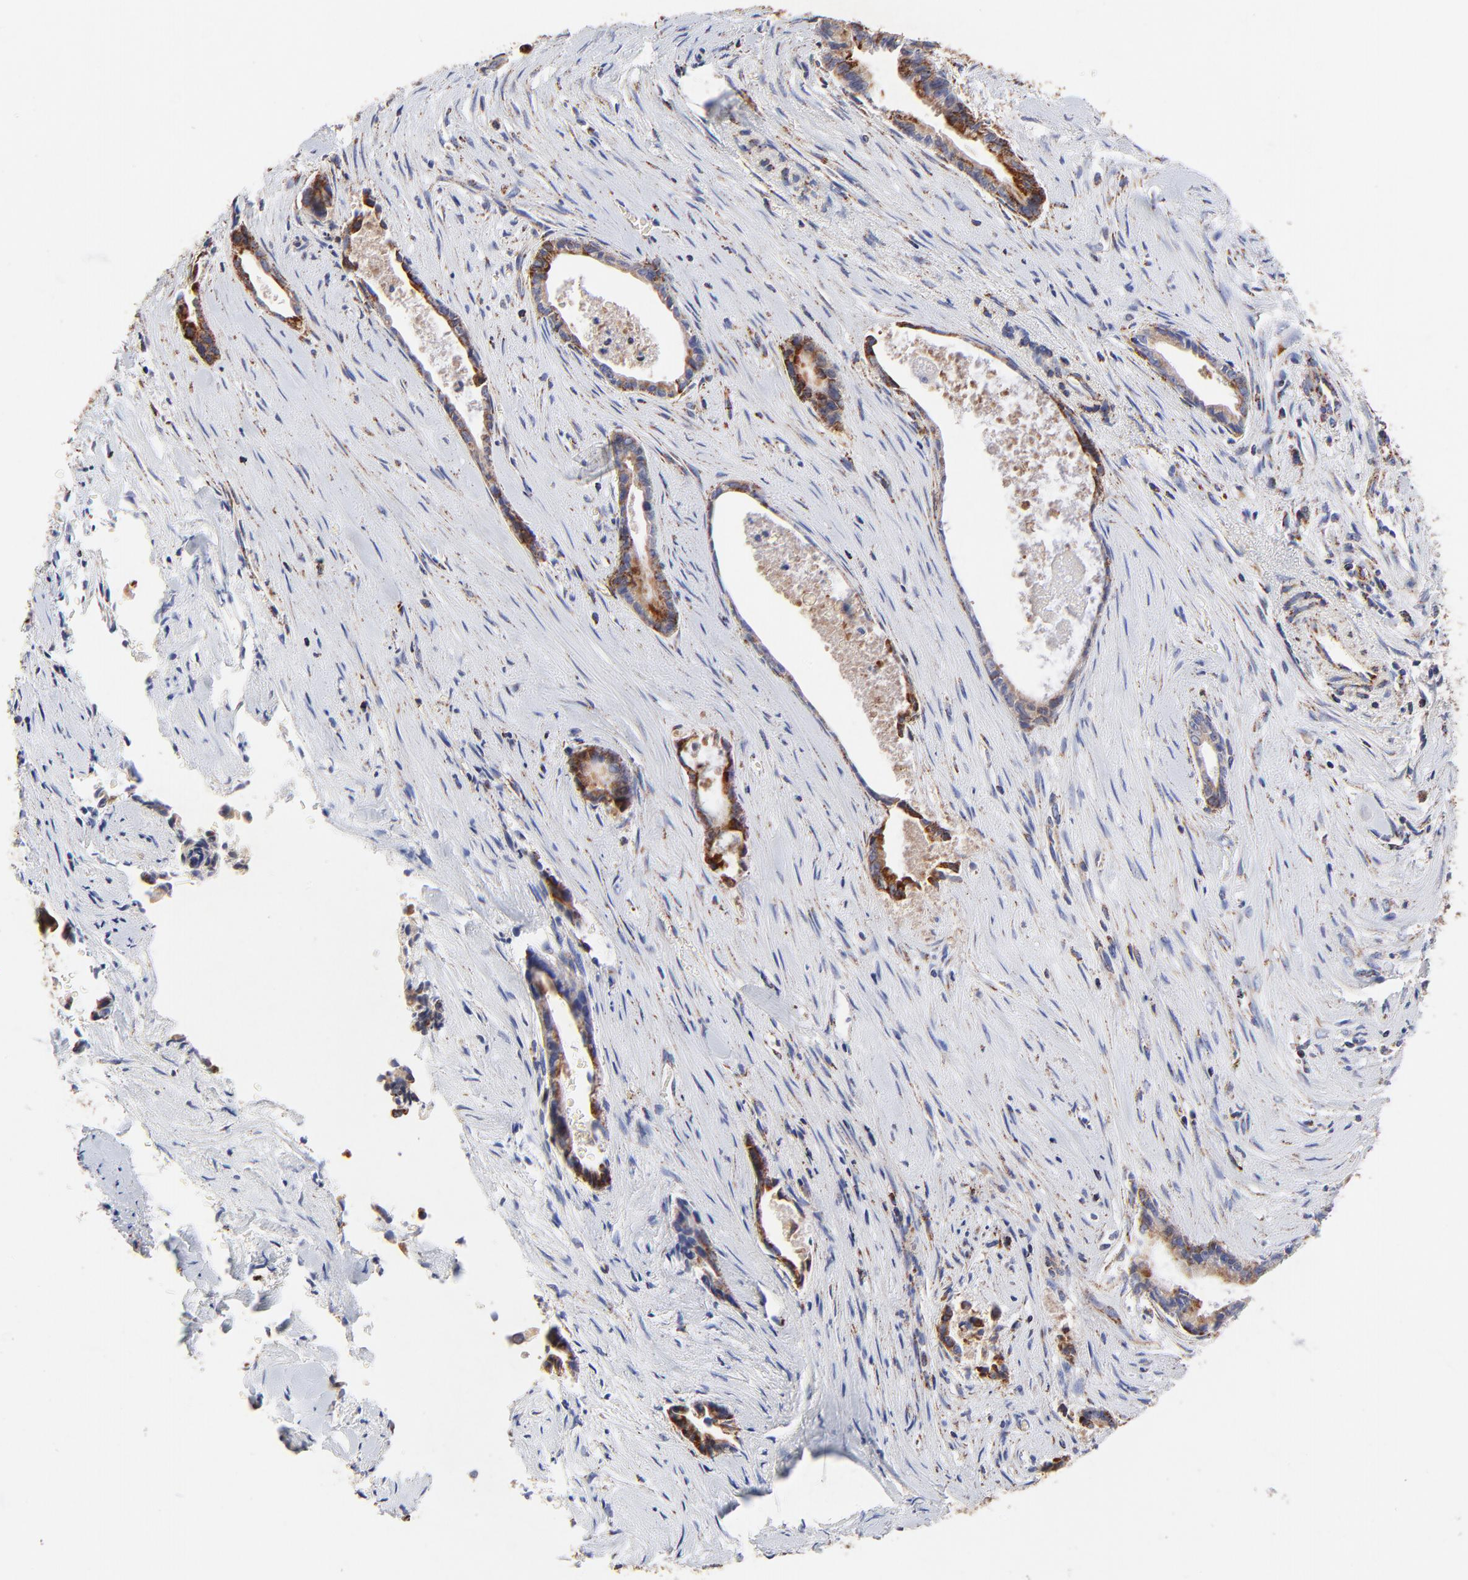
{"staining": {"intensity": "strong", "quantity": ">75%", "location": "cytoplasmic/membranous"}, "tissue": "liver cancer", "cell_type": "Tumor cells", "image_type": "cancer", "snomed": [{"axis": "morphology", "description": "Cholangiocarcinoma"}, {"axis": "topography", "description": "Liver"}], "caption": "A high-resolution histopathology image shows IHC staining of liver cancer (cholangiocarcinoma), which demonstrates strong cytoplasmic/membranous staining in about >75% of tumor cells. (brown staining indicates protein expression, while blue staining denotes nuclei).", "gene": "SSBP1", "patient": {"sex": "female", "age": 55}}